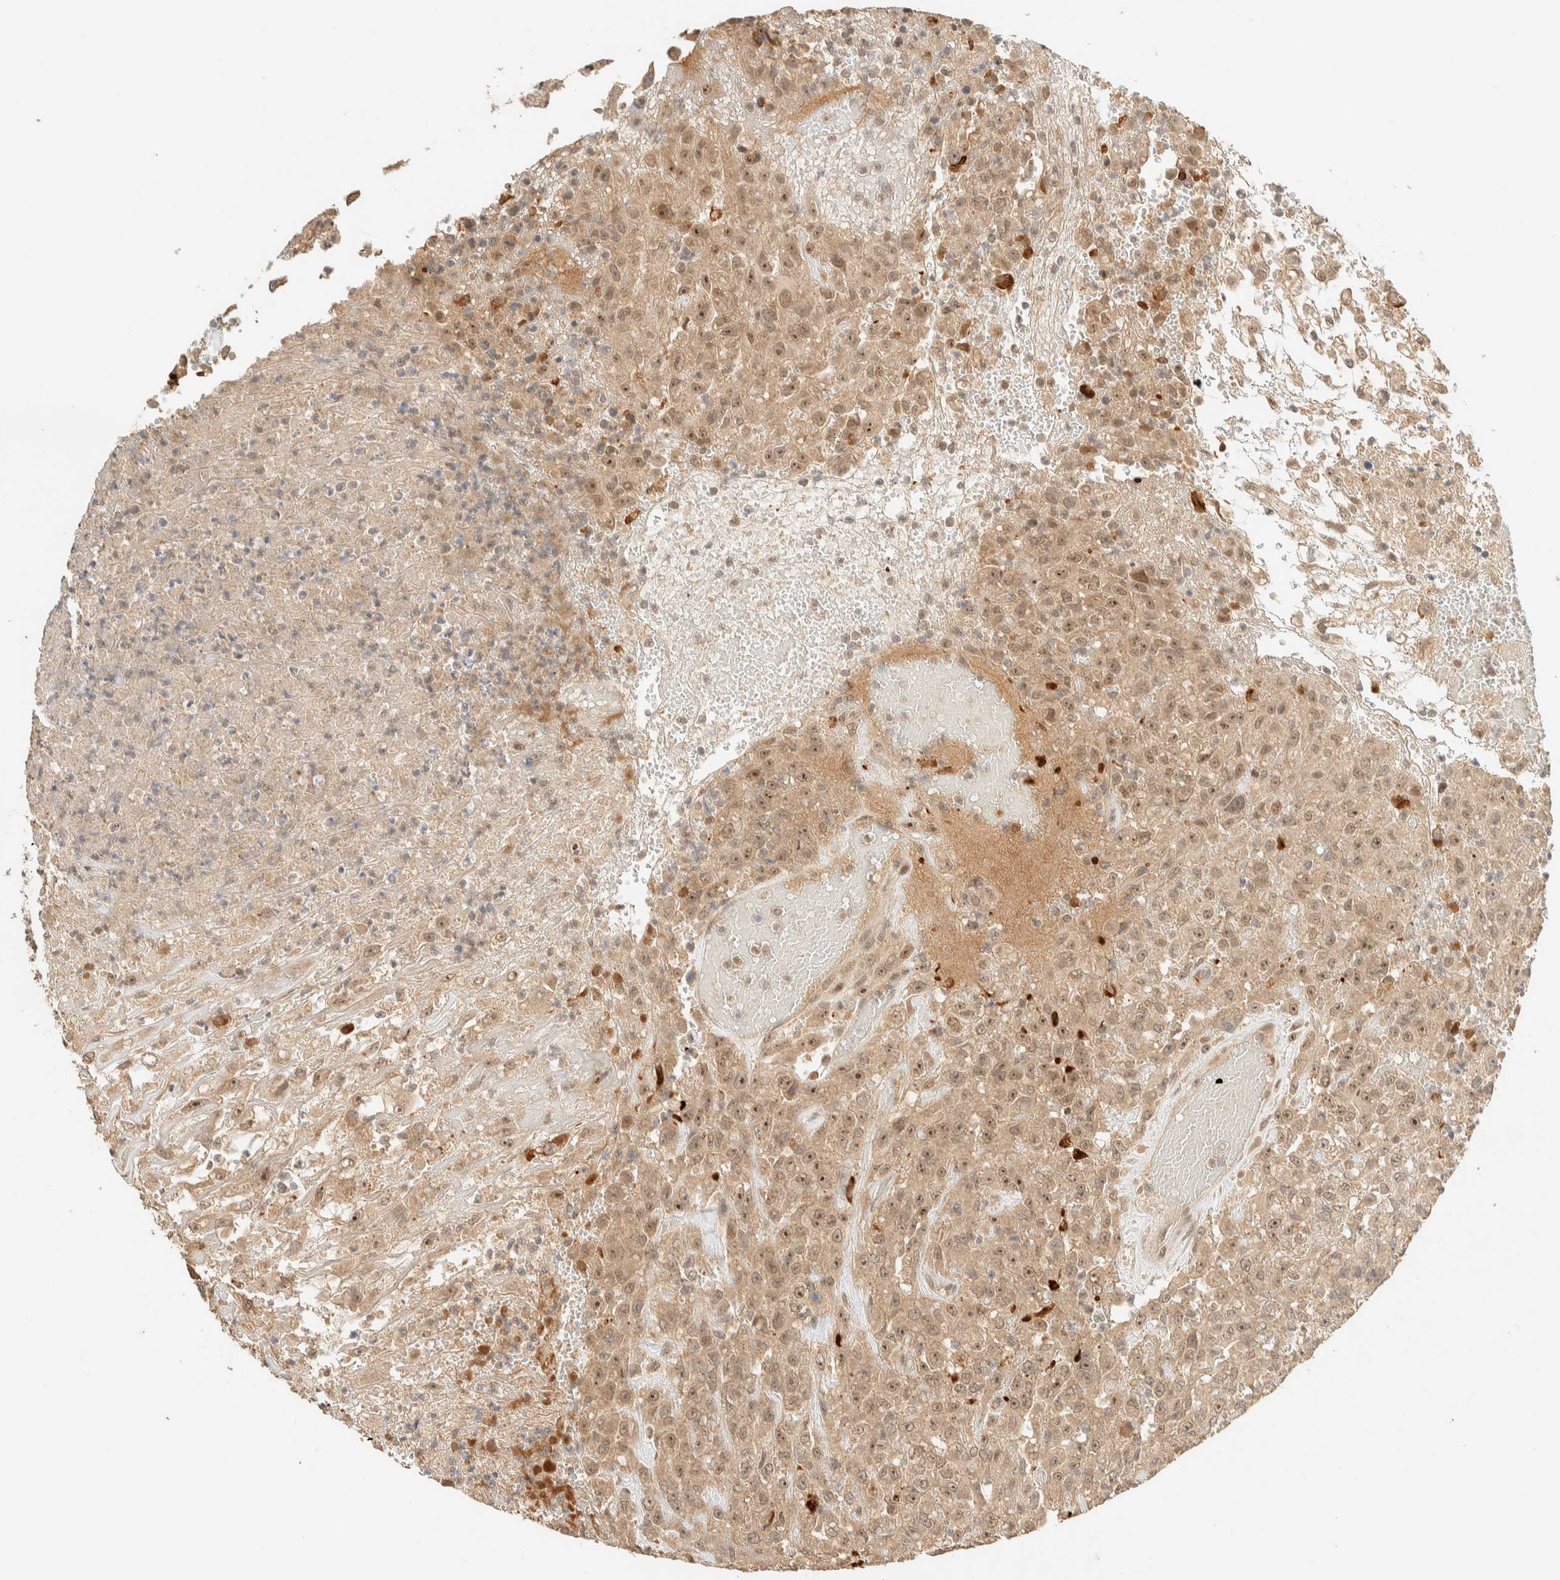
{"staining": {"intensity": "moderate", "quantity": ">75%", "location": "cytoplasmic/membranous"}, "tissue": "urothelial cancer", "cell_type": "Tumor cells", "image_type": "cancer", "snomed": [{"axis": "morphology", "description": "Urothelial carcinoma, High grade"}, {"axis": "topography", "description": "Urinary bladder"}], "caption": "IHC histopathology image of urothelial cancer stained for a protein (brown), which displays medium levels of moderate cytoplasmic/membranous positivity in approximately >75% of tumor cells.", "gene": "ZBTB34", "patient": {"sex": "male", "age": 46}}